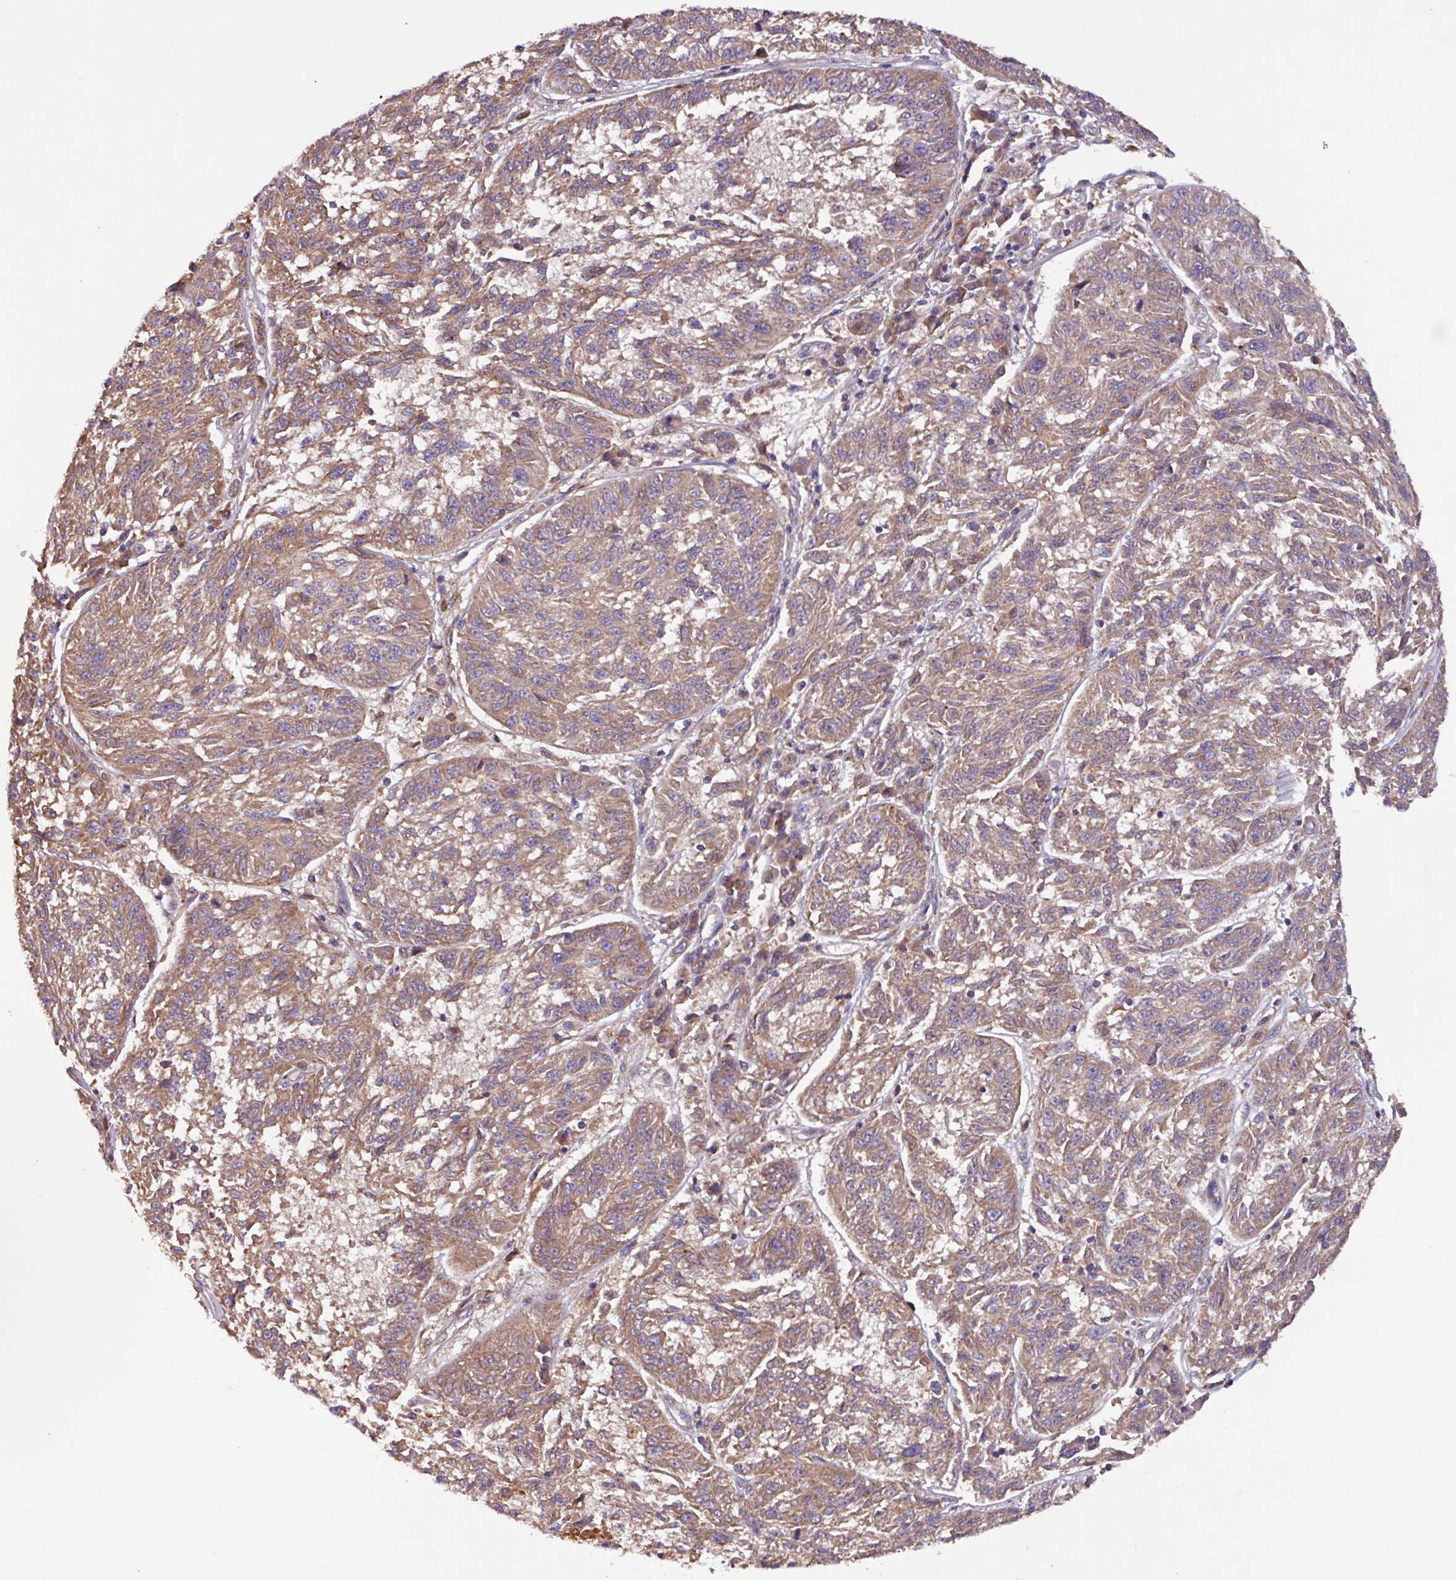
{"staining": {"intensity": "moderate", "quantity": ">75%", "location": "cytoplasmic/membranous"}, "tissue": "melanoma", "cell_type": "Tumor cells", "image_type": "cancer", "snomed": [{"axis": "morphology", "description": "Malignant melanoma, NOS"}, {"axis": "topography", "description": "Skin"}], "caption": "Malignant melanoma stained with a brown dye exhibits moderate cytoplasmic/membranous positive staining in approximately >75% of tumor cells.", "gene": "PTPRQ", "patient": {"sex": "male", "age": 53}}